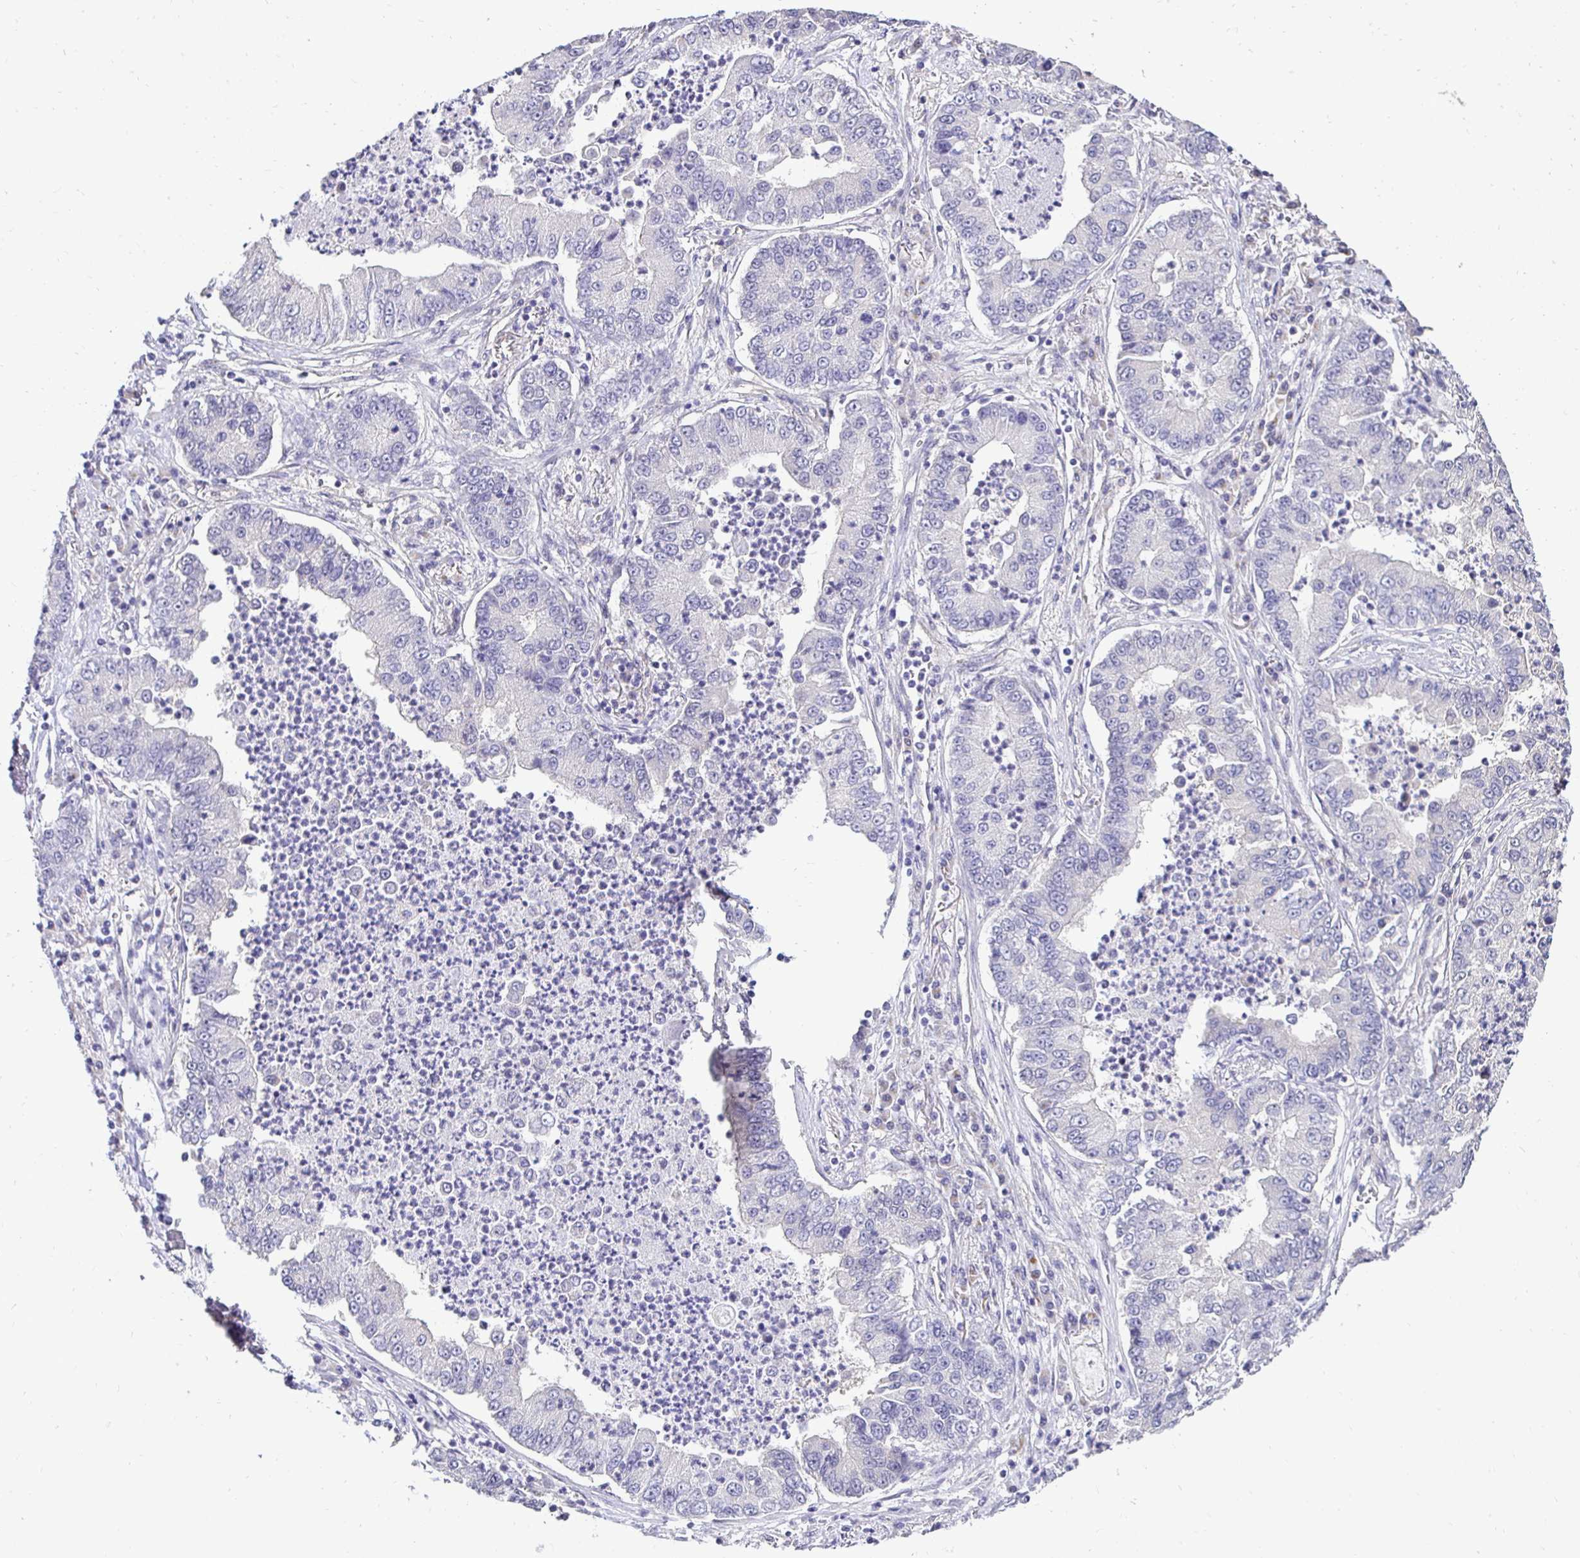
{"staining": {"intensity": "negative", "quantity": "none", "location": "none"}, "tissue": "lung cancer", "cell_type": "Tumor cells", "image_type": "cancer", "snomed": [{"axis": "morphology", "description": "Adenocarcinoma, NOS"}, {"axis": "topography", "description": "Lung"}], "caption": "IHC micrograph of neoplastic tissue: human adenocarcinoma (lung) stained with DAB (3,3'-diaminobenzidine) exhibits no significant protein positivity in tumor cells. (DAB immunohistochemistry with hematoxylin counter stain).", "gene": "SLC9A1", "patient": {"sex": "female", "age": 57}}